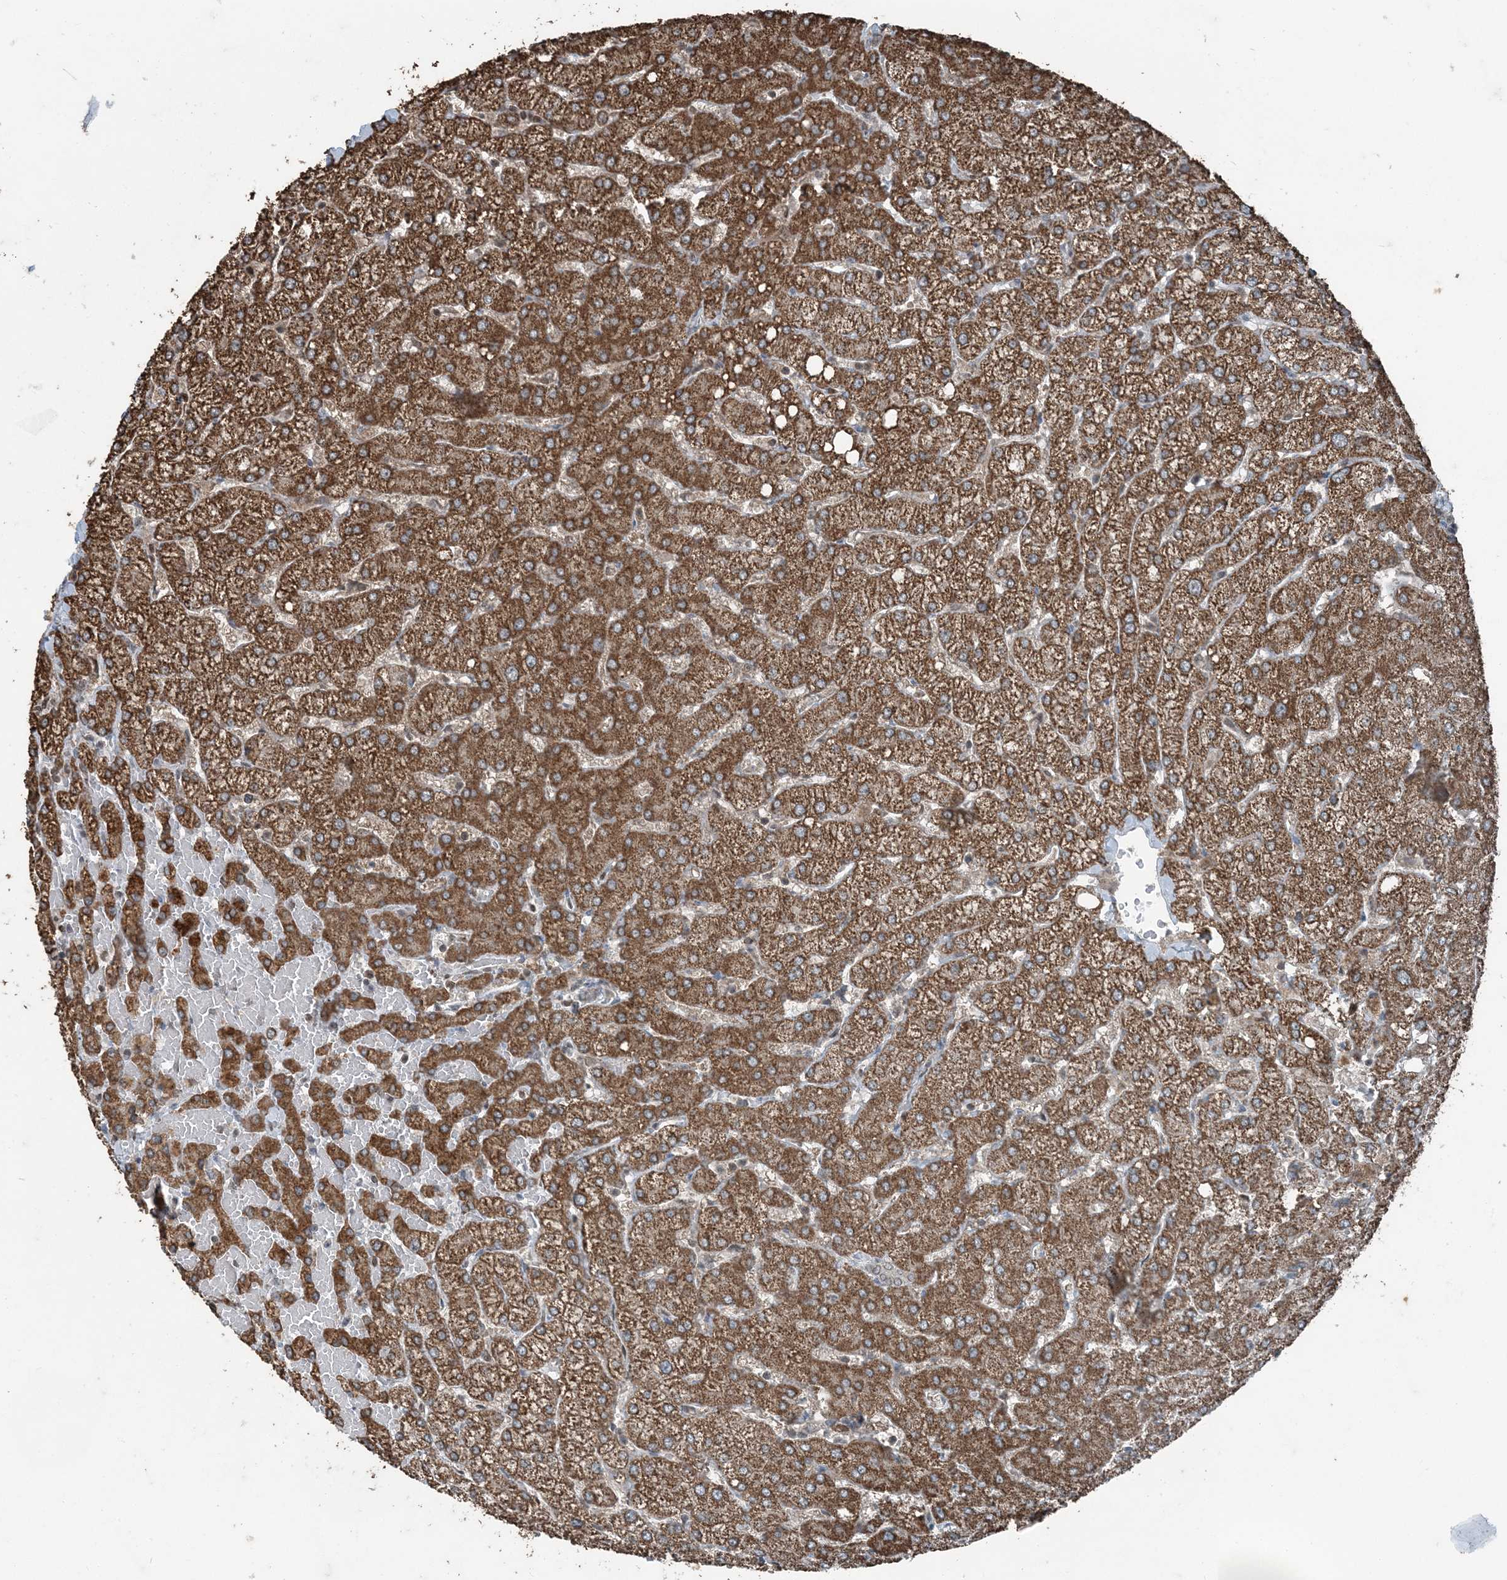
{"staining": {"intensity": "negative", "quantity": "none", "location": "none"}, "tissue": "liver", "cell_type": "Cholangiocytes", "image_type": "normal", "snomed": [{"axis": "morphology", "description": "Normal tissue, NOS"}, {"axis": "topography", "description": "Liver"}], "caption": "Protein analysis of benign liver reveals no significant staining in cholangiocytes.", "gene": "GNL1", "patient": {"sex": "female", "age": 54}}